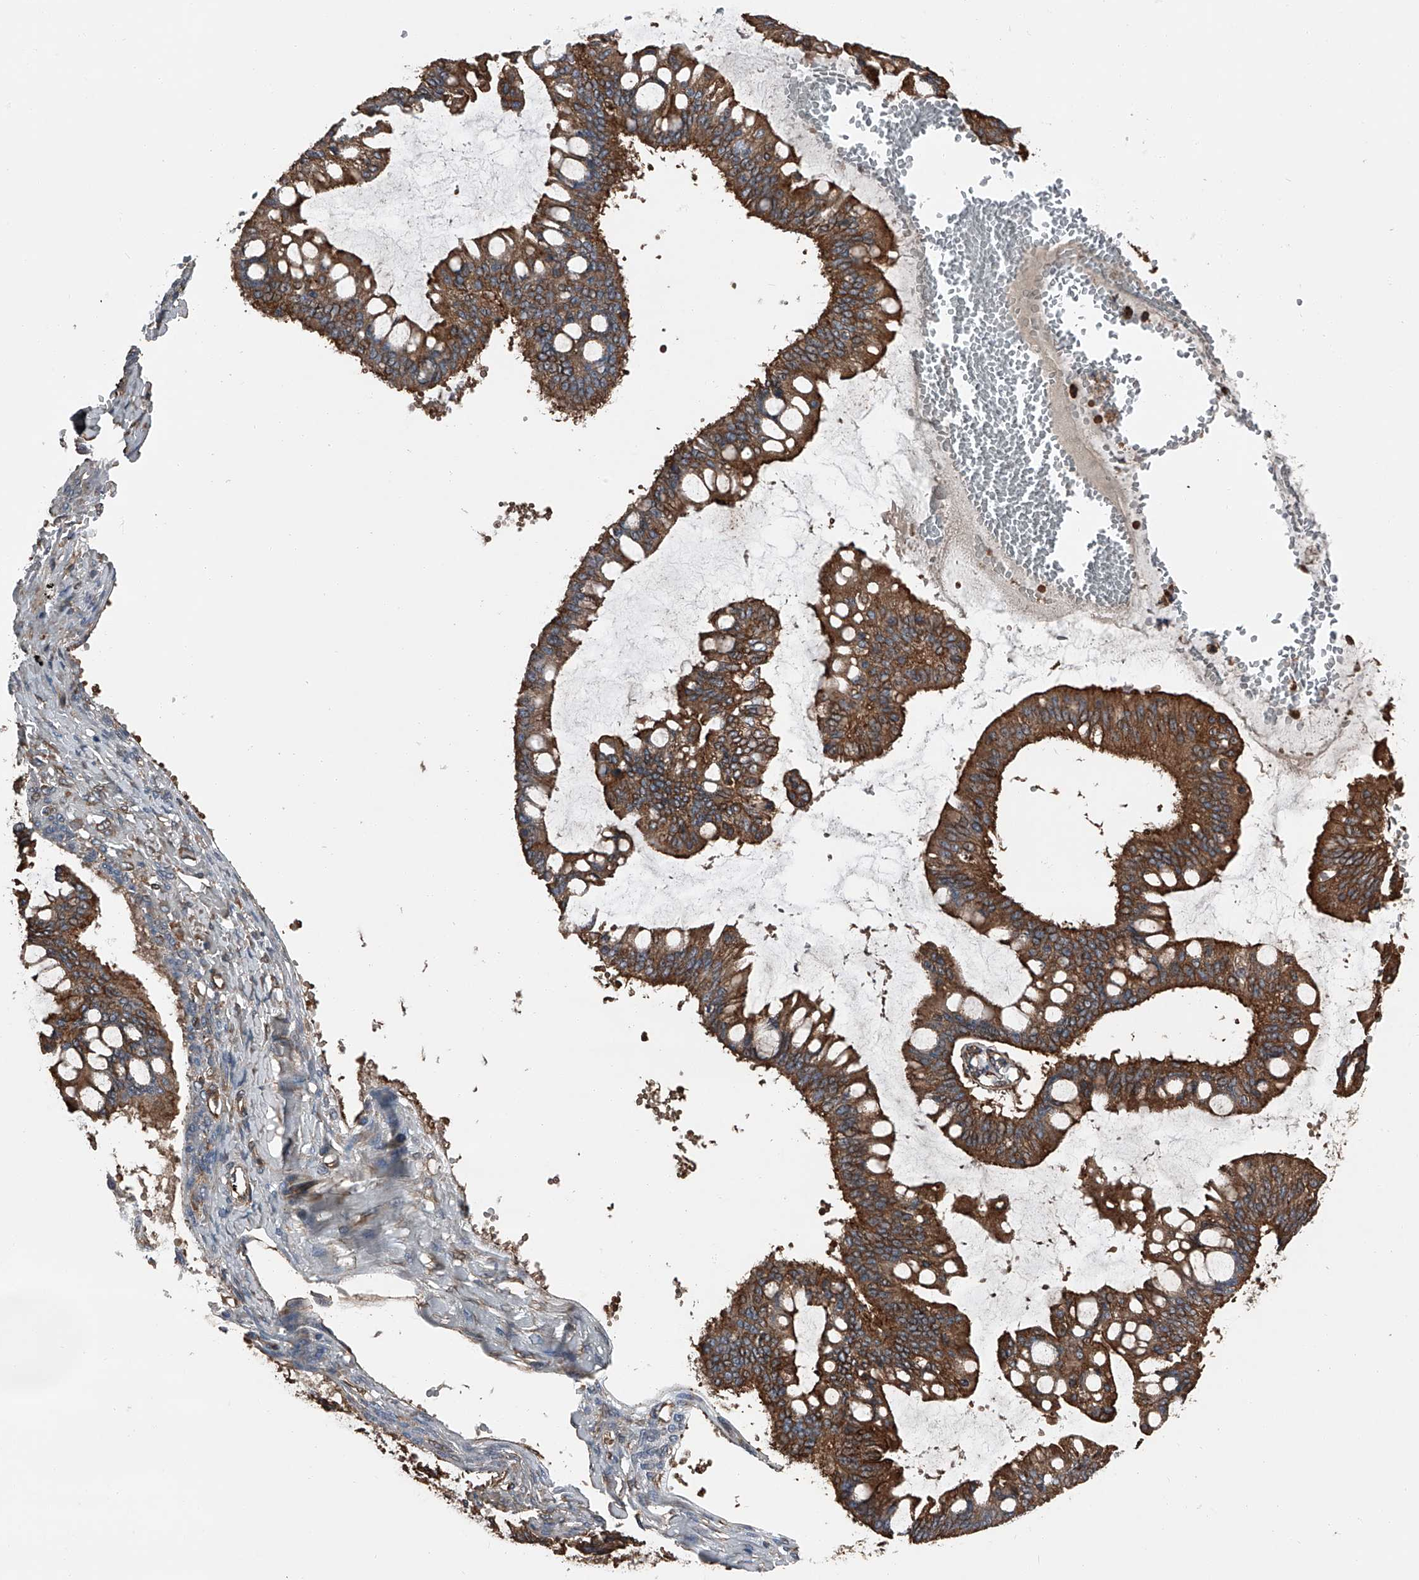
{"staining": {"intensity": "strong", "quantity": ">75%", "location": "cytoplasmic/membranous"}, "tissue": "ovarian cancer", "cell_type": "Tumor cells", "image_type": "cancer", "snomed": [{"axis": "morphology", "description": "Cystadenocarcinoma, mucinous, NOS"}, {"axis": "topography", "description": "Ovary"}], "caption": "High-magnification brightfield microscopy of ovarian cancer (mucinous cystadenocarcinoma) stained with DAB (brown) and counterstained with hematoxylin (blue). tumor cells exhibit strong cytoplasmic/membranous staining is appreciated in about>75% of cells. The staining was performed using DAB, with brown indicating positive protein expression. Nuclei are stained blue with hematoxylin.", "gene": "KCNJ2", "patient": {"sex": "female", "age": 73}}